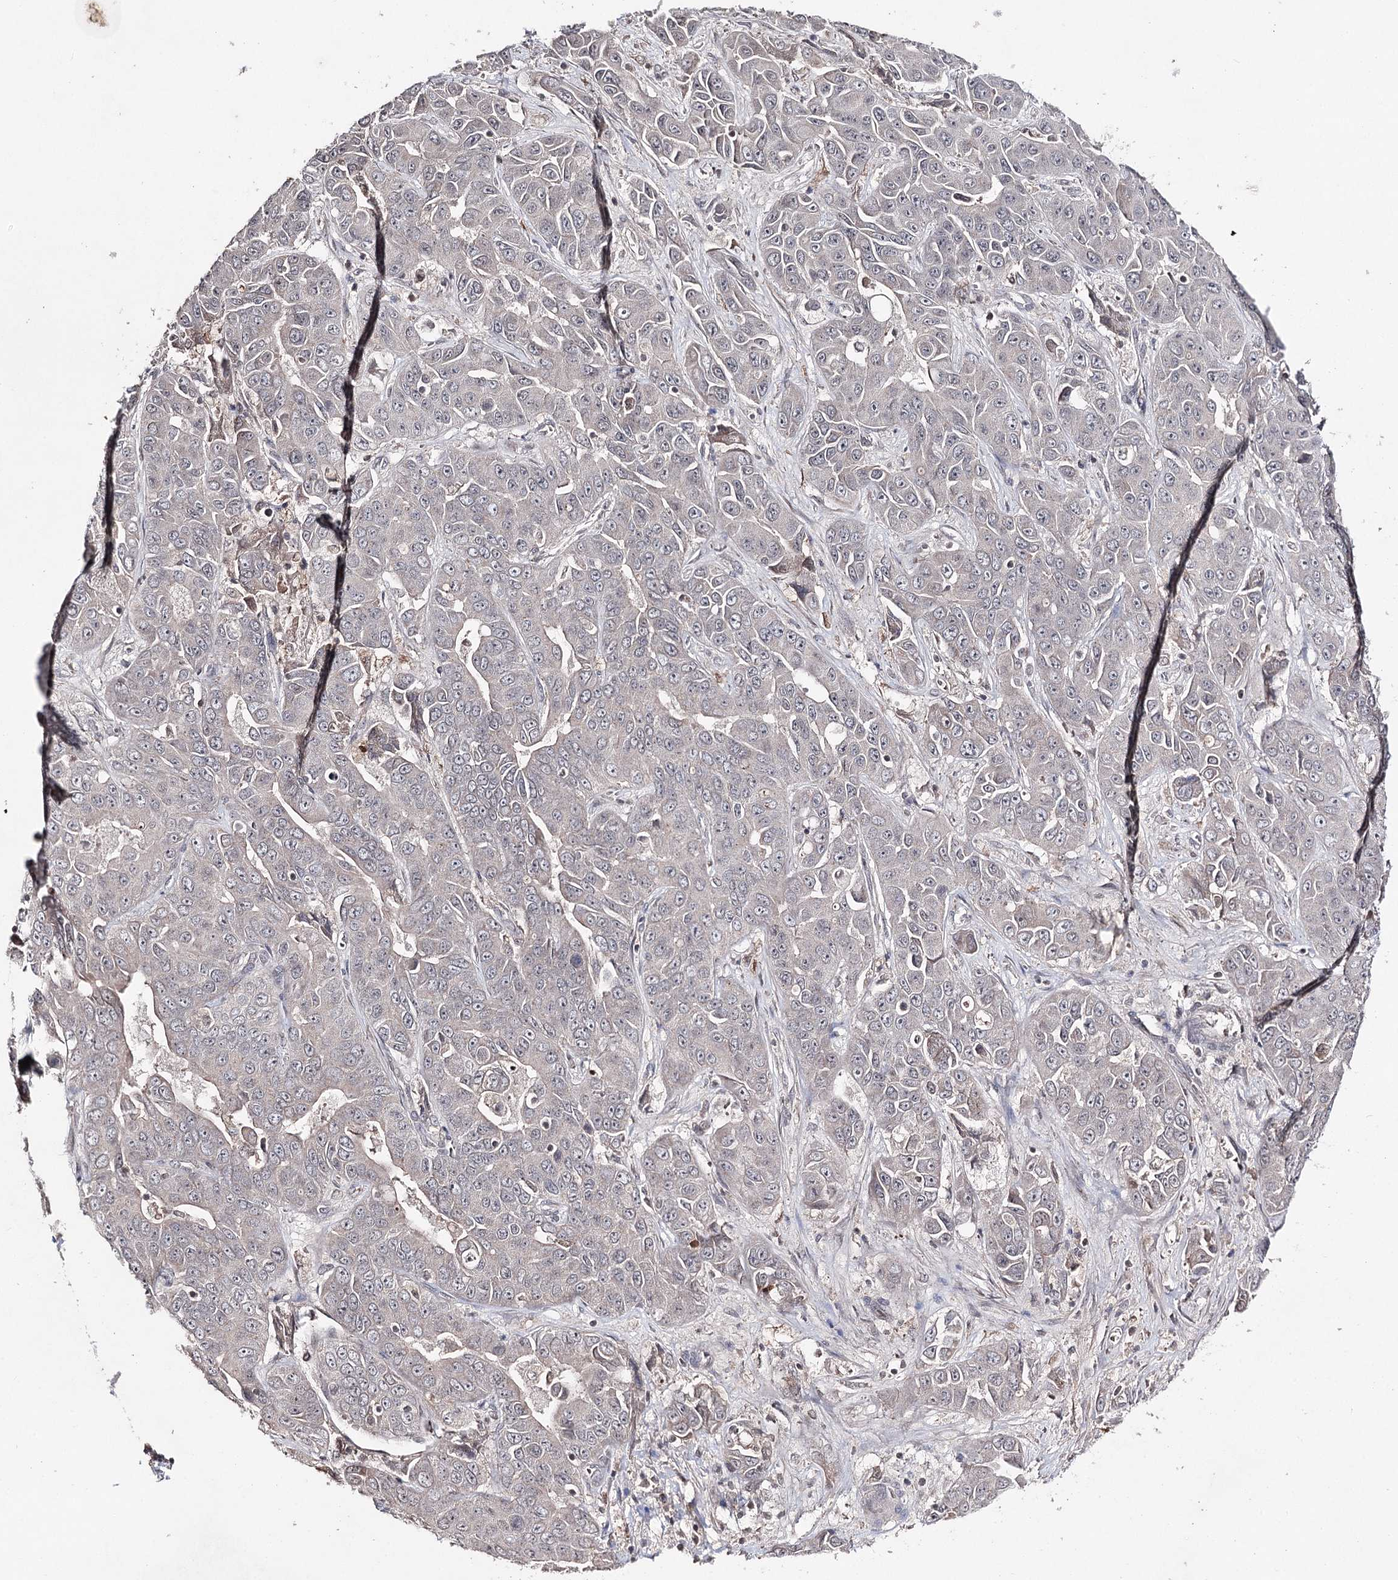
{"staining": {"intensity": "negative", "quantity": "none", "location": "none"}, "tissue": "liver cancer", "cell_type": "Tumor cells", "image_type": "cancer", "snomed": [{"axis": "morphology", "description": "Cholangiocarcinoma"}, {"axis": "topography", "description": "Liver"}], "caption": "A high-resolution micrograph shows immunohistochemistry (IHC) staining of cholangiocarcinoma (liver), which demonstrates no significant expression in tumor cells.", "gene": "SYNGR3", "patient": {"sex": "female", "age": 52}}